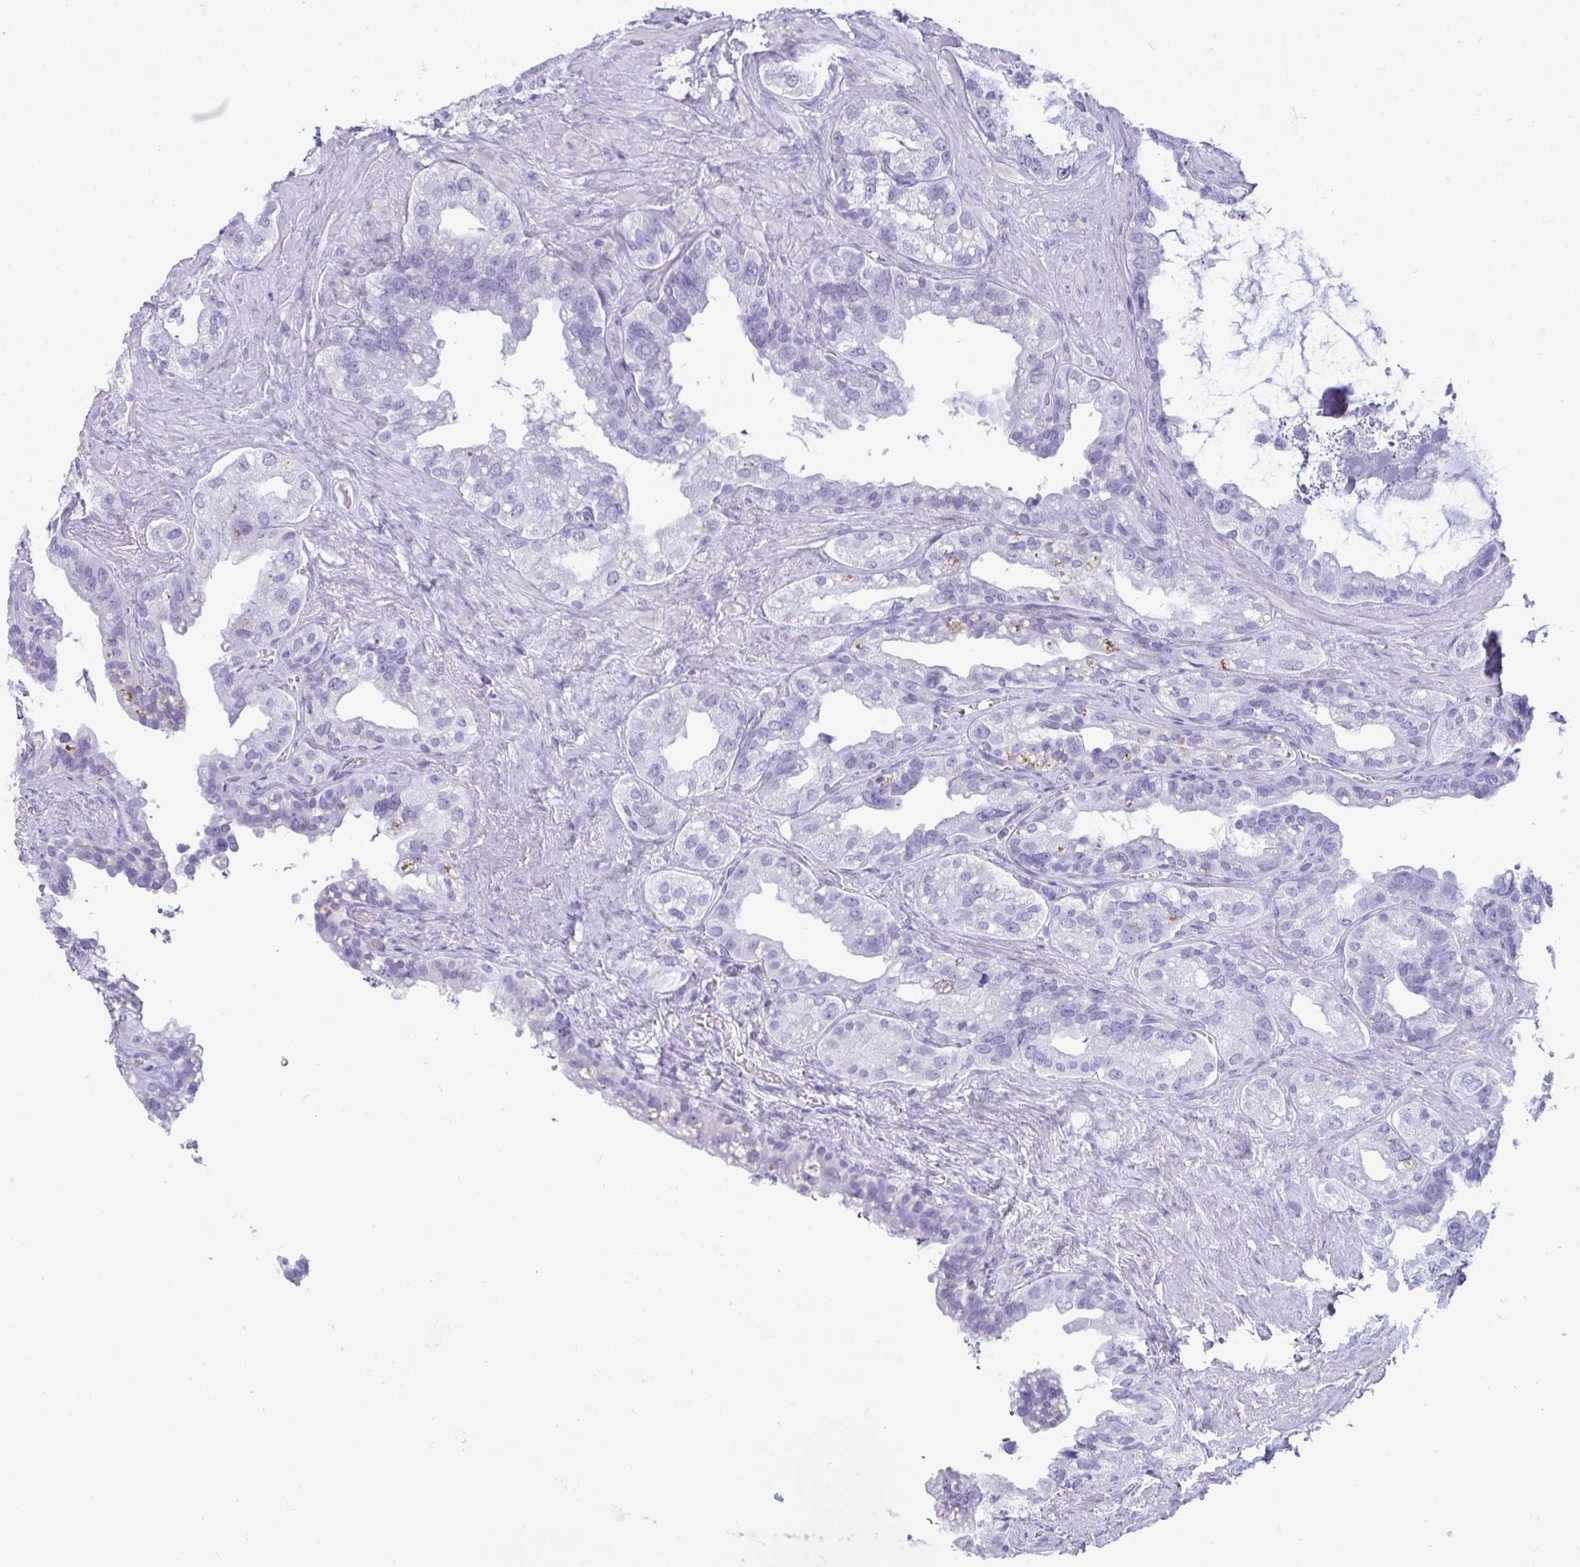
{"staining": {"intensity": "negative", "quantity": "none", "location": "none"}, "tissue": "seminal vesicle", "cell_type": "Glandular cells", "image_type": "normal", "snomed": [{"axis": "morphology", "description": "Normal tissue, NOS"}, {"axis": "topography", "description": "Seminal veicle"}, {"axis": "topography", "description": "Peripheral nerve tissue"}], "caption": "Protein analysis of unremarkable seminal vesicle displays no significant positivity in glandular cells.", "gene": "ARHGAP42", "patient": {"sex": "male", "age": 76}}